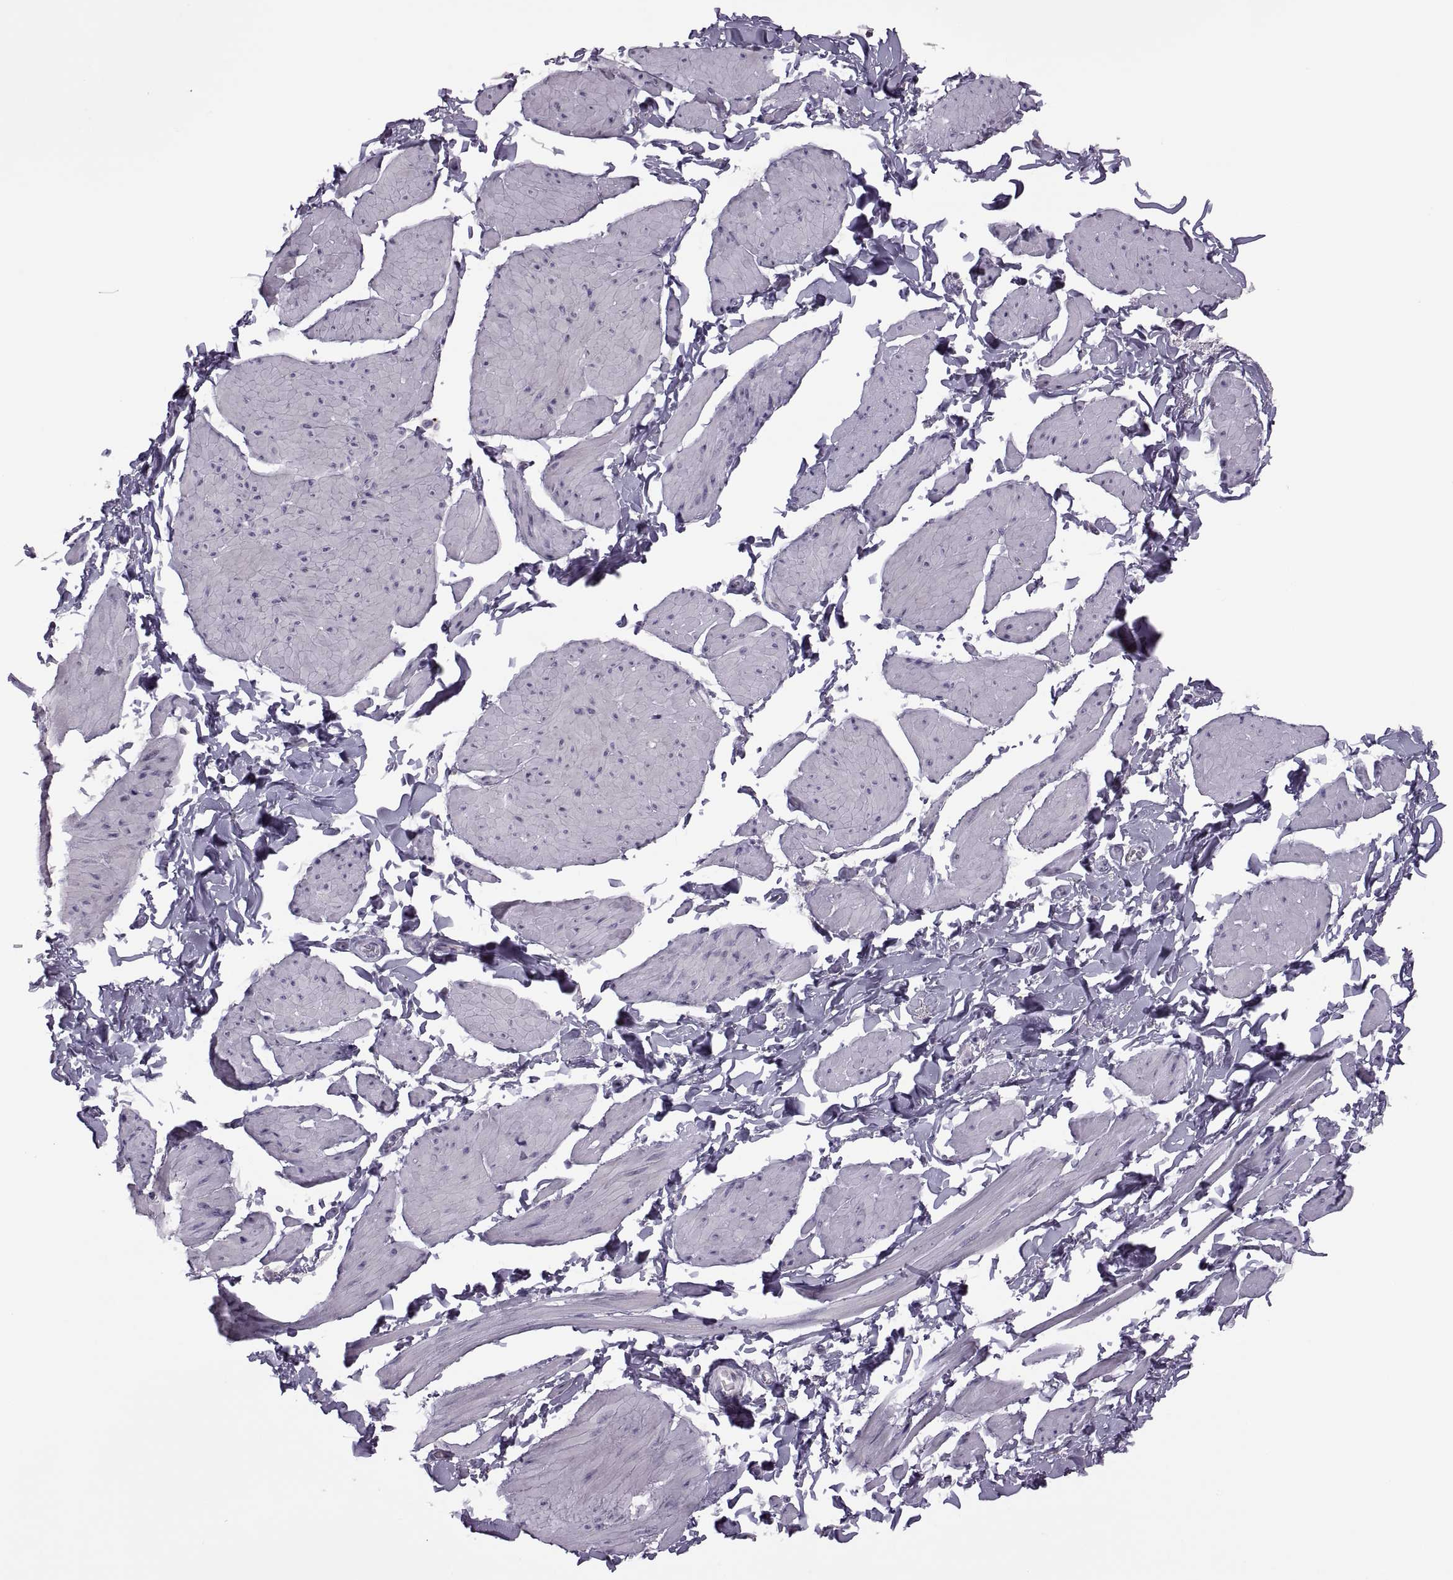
{"staining": {"intensity": "negative", "quantity": "none", "location": "none"}, "tissue": "smooth muscle", "cell_type": "Smooth muscle cells", "image_type": "normal", "snomed": [{"axis": "morphology", "description": "Normal tissue, NOS"}, {"axis": "topography", "description": "Adipose tissue"}, {"axis": "topography", "description": "Smooth muscle"}, {"axis": "topography", "description": "Peripheral nerve tissue"}], "caption": "IHC of normal smooth muscle reveals no positivity in smooth muscle cells. Brightfield microscopy of immunohistochemistry (IHC) stained with DAB (3,3'-diaminobenzidine) (brown) and hematoxylin (blue), captured at high magnification.", "gene": "H2AP", "patient": {"sex": "male", "age": 83}}